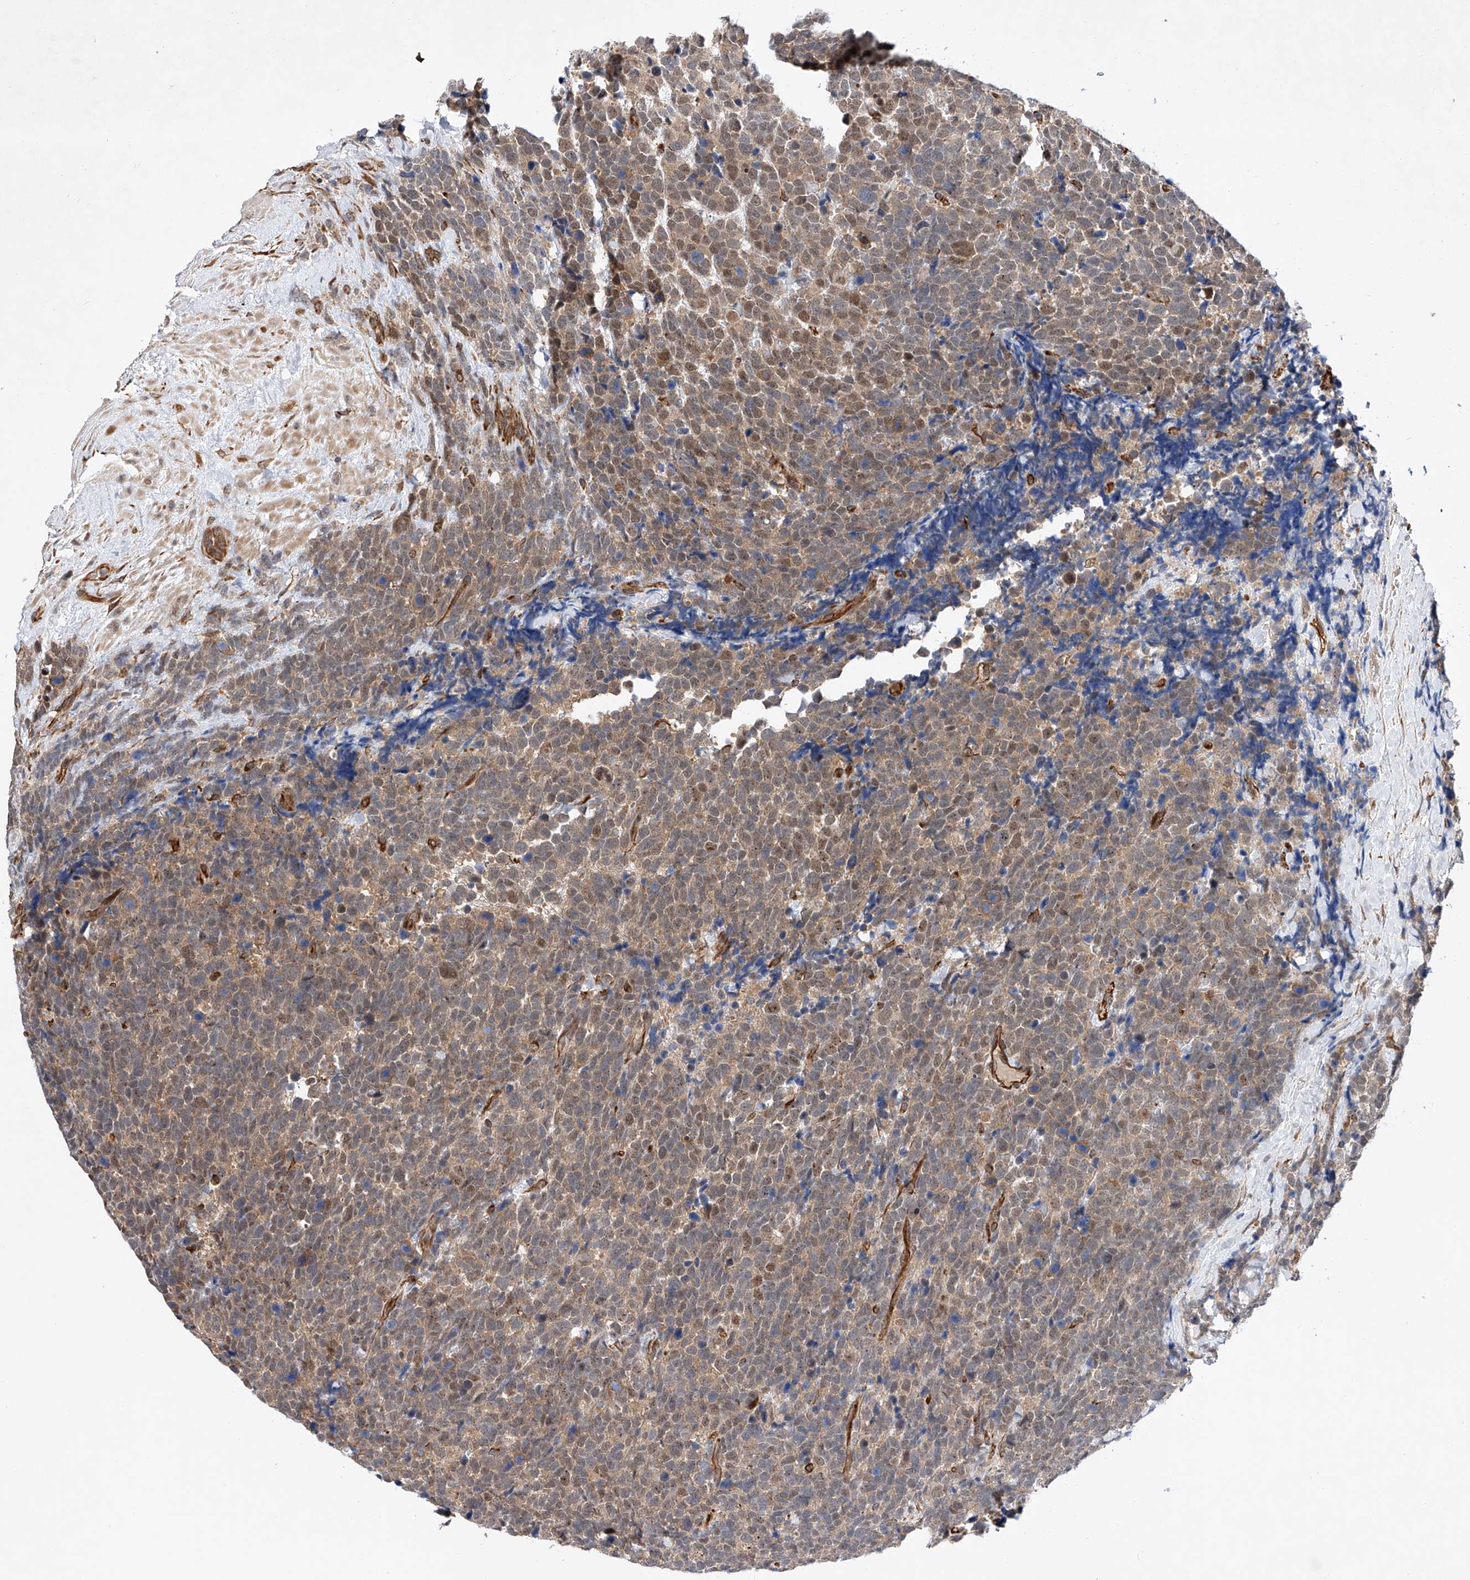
{"staining": {"intensity": "moderate", "quantity": "25%-75%", "location": "cytoplasmic/membranous,nuclear"}, "tissue": "urothelial cancer", "cell_type": "Tumor cells", "image_type": "cancer", "snomed": [{"axis": "morphology", "description": "Urothelial carcinoma, High grade"}, {"axis": "topography", "description": "Urinary bladder"}], "caption": "There is medium levels of moderate cytoplasmic/membranous and nuclear expression in tumor cells of urothelial carcinoma (high-grade), as demonstrated by immunohistochemical staining (brown color).", "gene": "AMD1", "patient": {"sex": "female", "age": 82}}